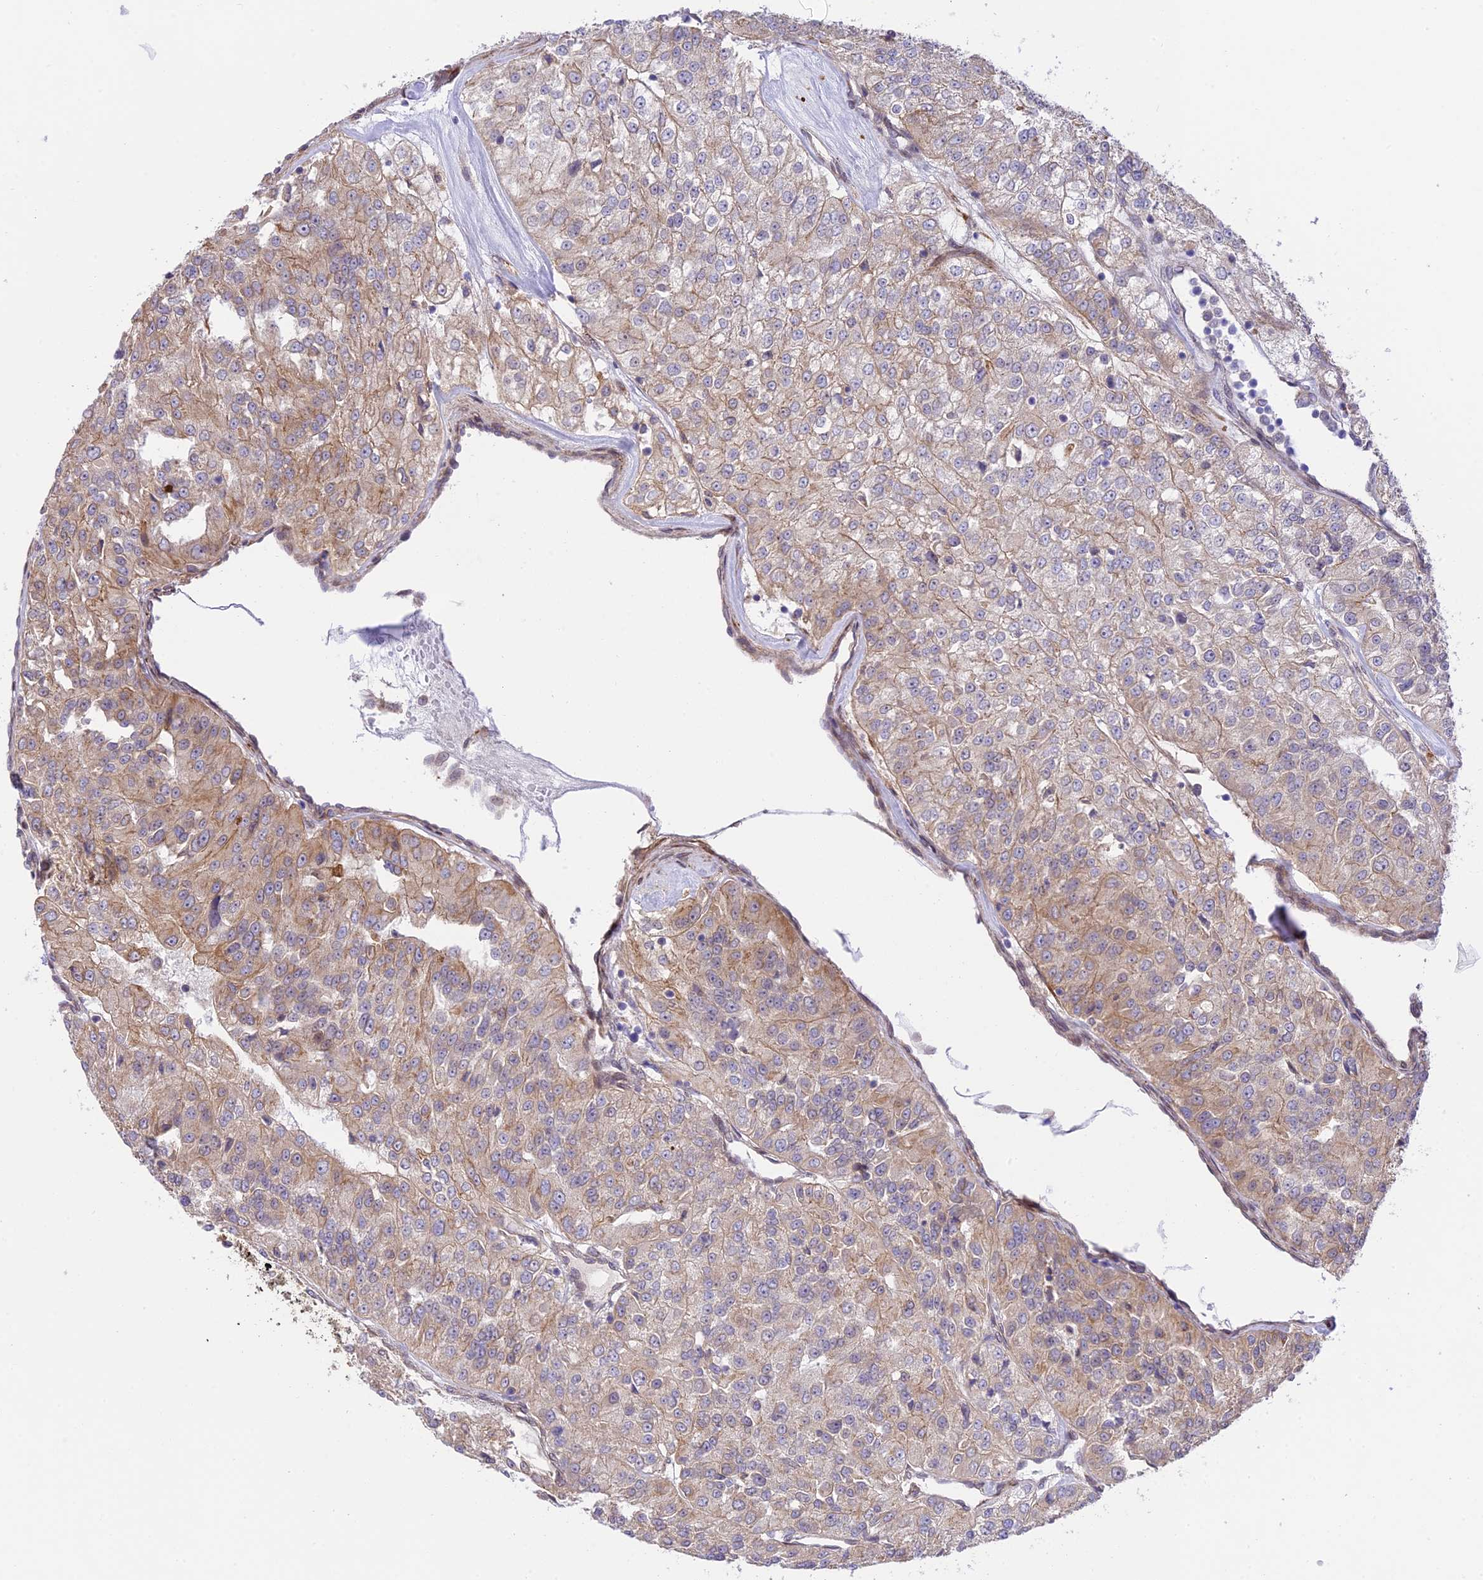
{"staining": {"intensity": "moderate", "quantity": "<25%", "location": "cytoplasmic/membranous"}, "tissue": "renal cancer", "cell_type": "Tumor cells", "image_type": "cancer", "snomed": [{"axis": "morphology", "description": "Adenocarcinoma, NOS"}, {"axis": "topography", "description": "Kidney"}], "caption": "DAB (3,3'-diaminobenzidine) immunohistochemical staining of renal cancer (adenocarcinoma) displays moderate cytoplasmic/membranous protein staining in approximately <25% of tumor cells. The staining was performed using DAB to visualize the protein expression in brown, while the nuclei were stained in blue with hematoxylin (Magnification: 20x).", "gene": "EXOC3L4", "patient": {"sex": "female", "age": 63}}